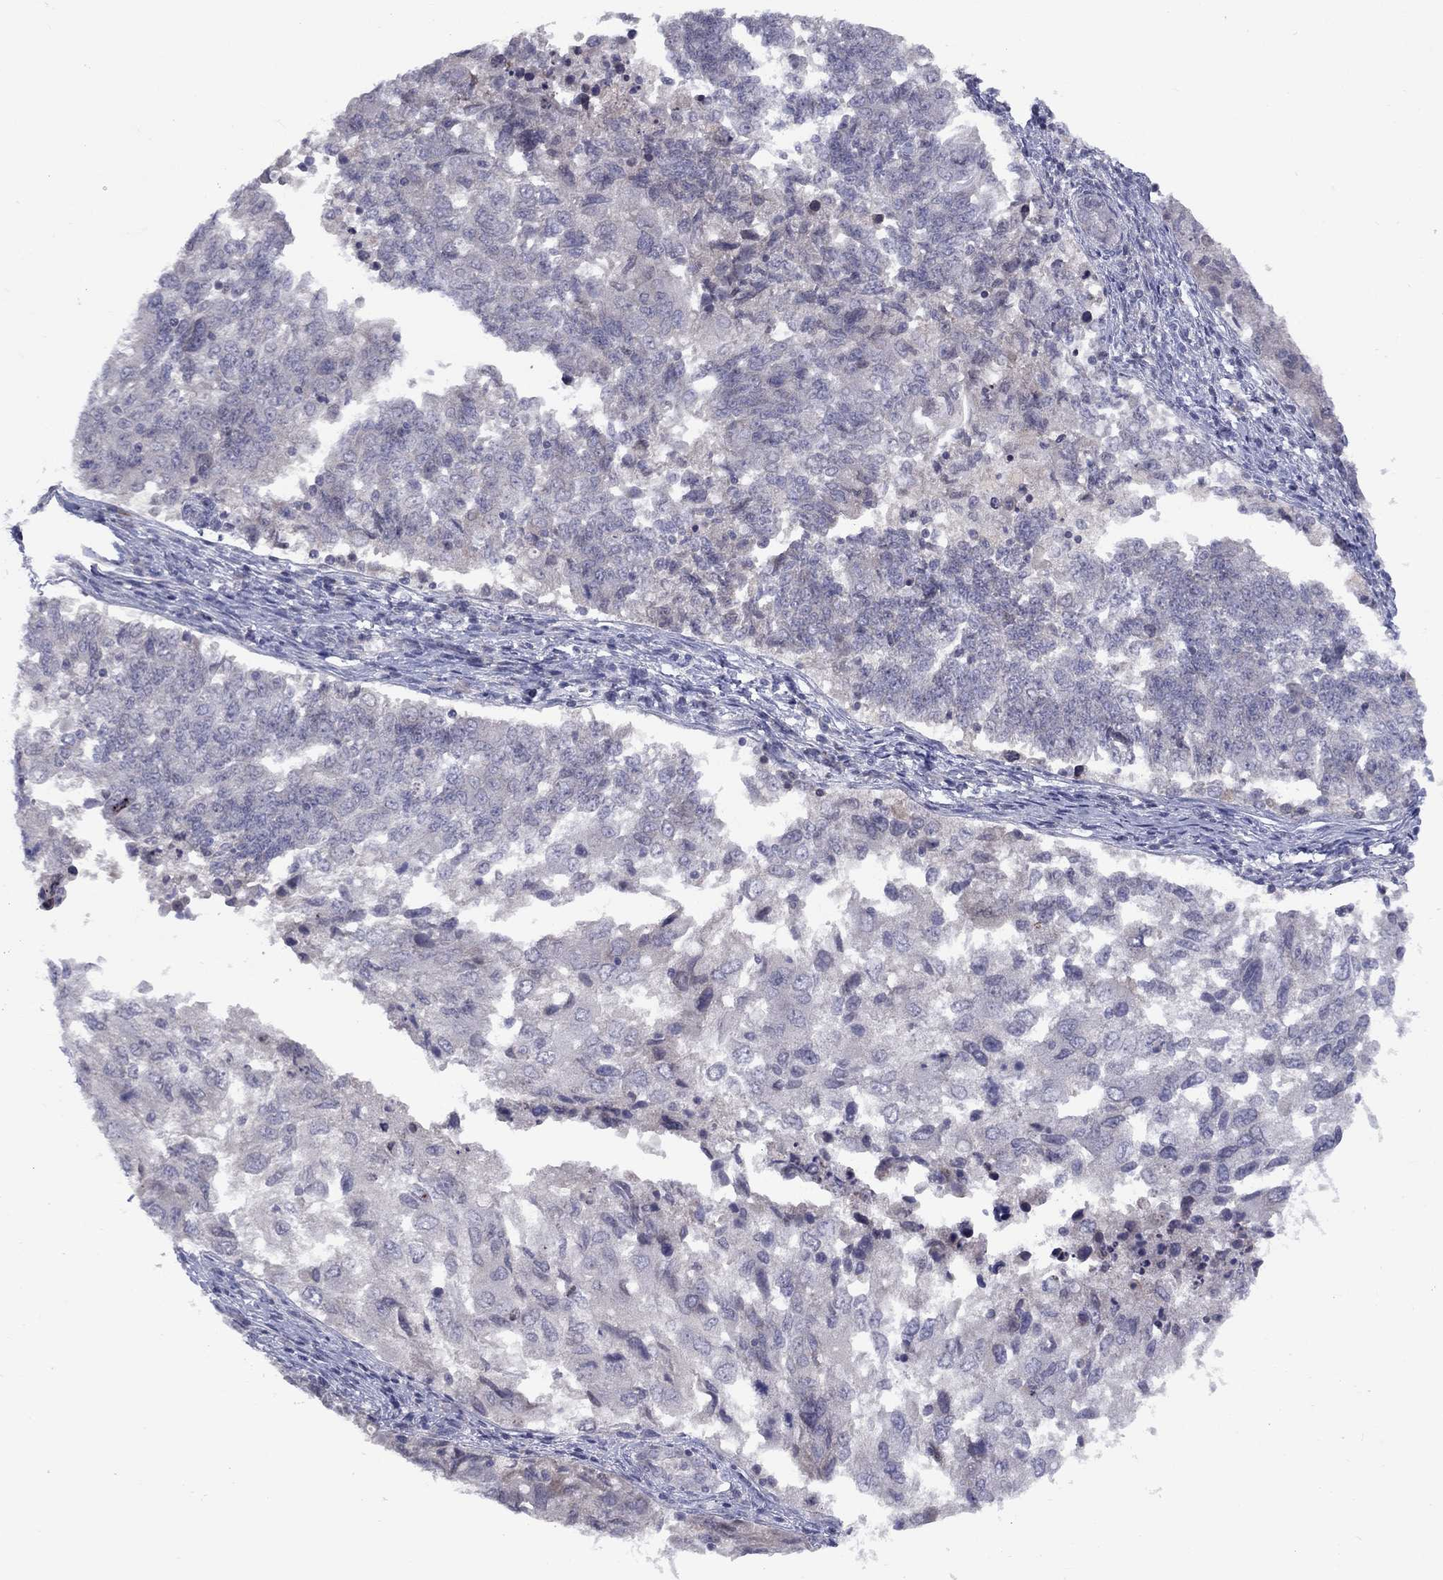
{"staining": {"intensity": "negative", "quantity": "none", "location": "none"}, "tissue": "endometrial cancer", "cell_type": "Tumor cells", "image_type": "cancer", "snomed": [{"axis": "morphology", "description": "Adenocarcinoma, NOS"}, {"axis": "topography", "description": "Endometrium"}], "caption": "Endometrial cancer (adenocarcinoma) was stained to show a protein in brown. There is no significant expression in tumor cells.", "gene": "CACNA1A", "patient": {"sex": "female", "age": 43}}